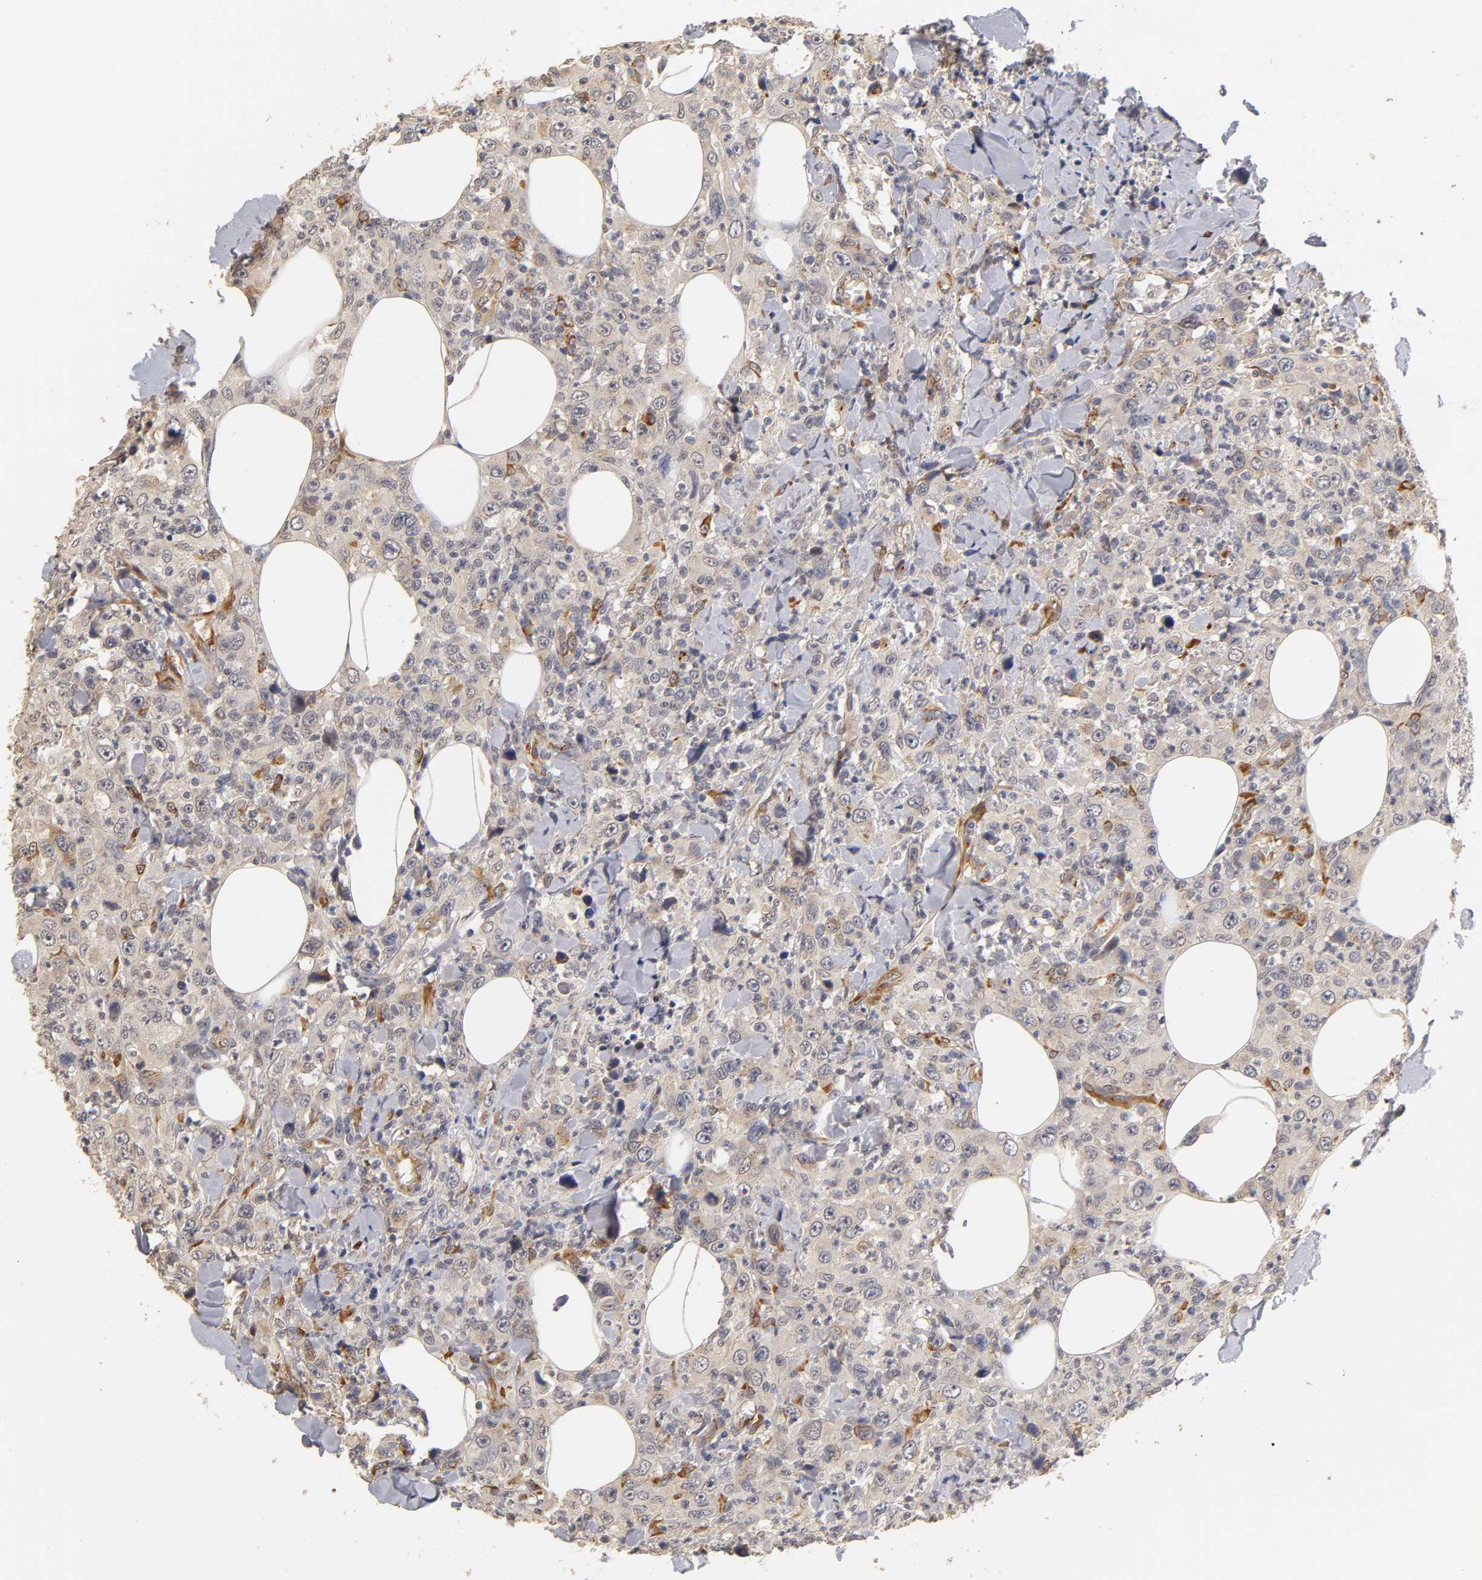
{"staining": {"intensity": "weak", "quantity": "<25%", "location": "cytoplasmic/membranous"}, "tissue": "thyroid cancer", "cell_type": "Tumor cells", "image_type": "cancer", "snomed": [{"axis": "morphology", "description": "Carcinoma, NOS"}, {"axis": "topography", "description": "Thyroid gland"}], "caption": "DAB immunohistochemical staining of thyroid cancer demonstrates no significant positivity in tumor cells.", "gene": "LAMB1", "patient": {"sex": "female", "age": 77}}